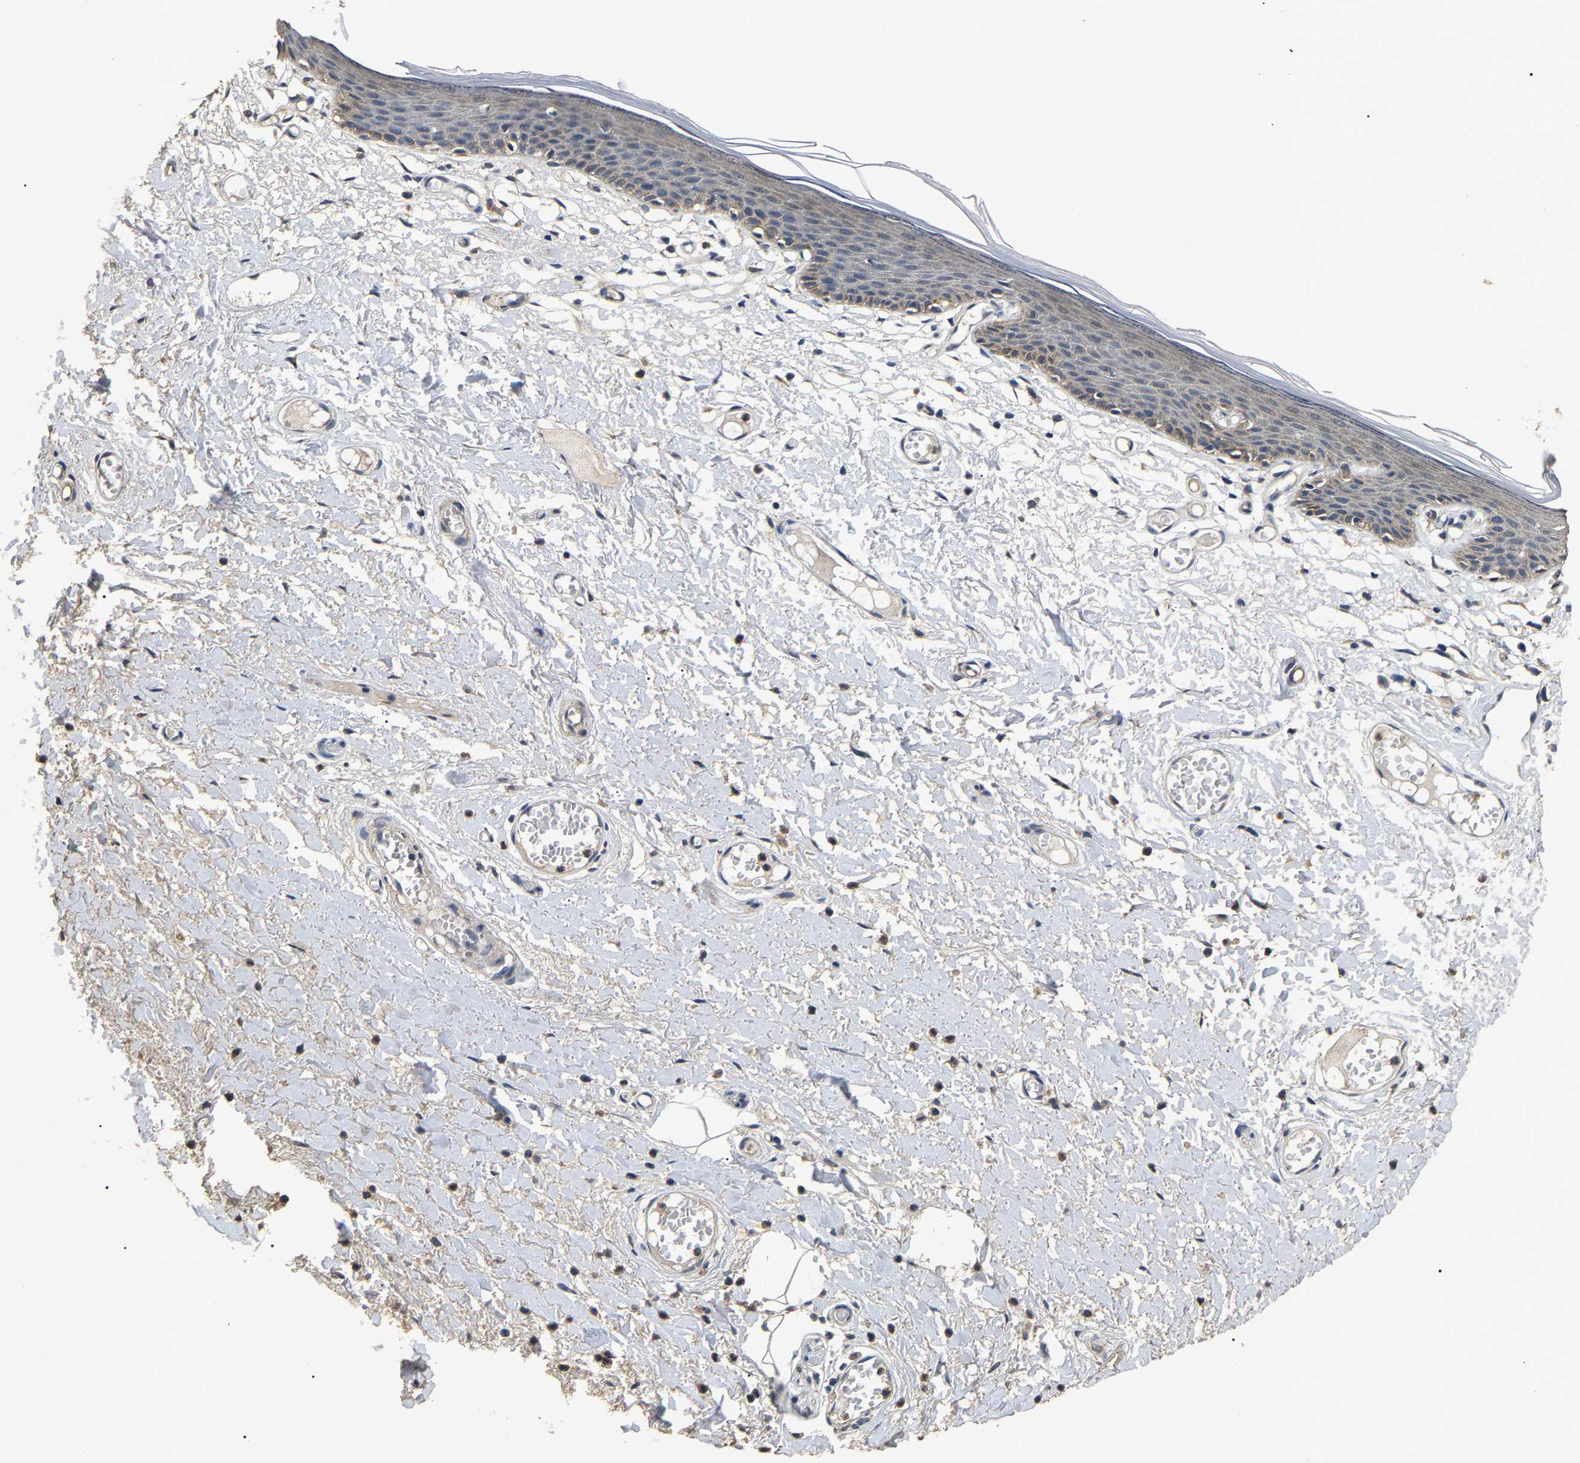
{"staining": {"intensity": "weak", "quantity": "<25%", "location": "cytoplasmic/membranous"}, "tissue": "skin", "cell_type": "Epidermal cells", "image_type": "normal", "snomed": [{"axis": "morphology", "description": "Normal tissue, NOS"}, {"axis": "topography", "description": "Vulva"}], "caption": "This micrograph is of benign skin stained with IHC to label a protein in brown with the nuclei are counter-stained blue. There is no positivity in epidermal cells. The staining is performed using DAB (3,3'-diaminobenzidine) brown chromogen with nuclei counter-stained in using hematoxylin.", "gene": "PSMD8", "patient": {"sex": "female", "age": 54}}